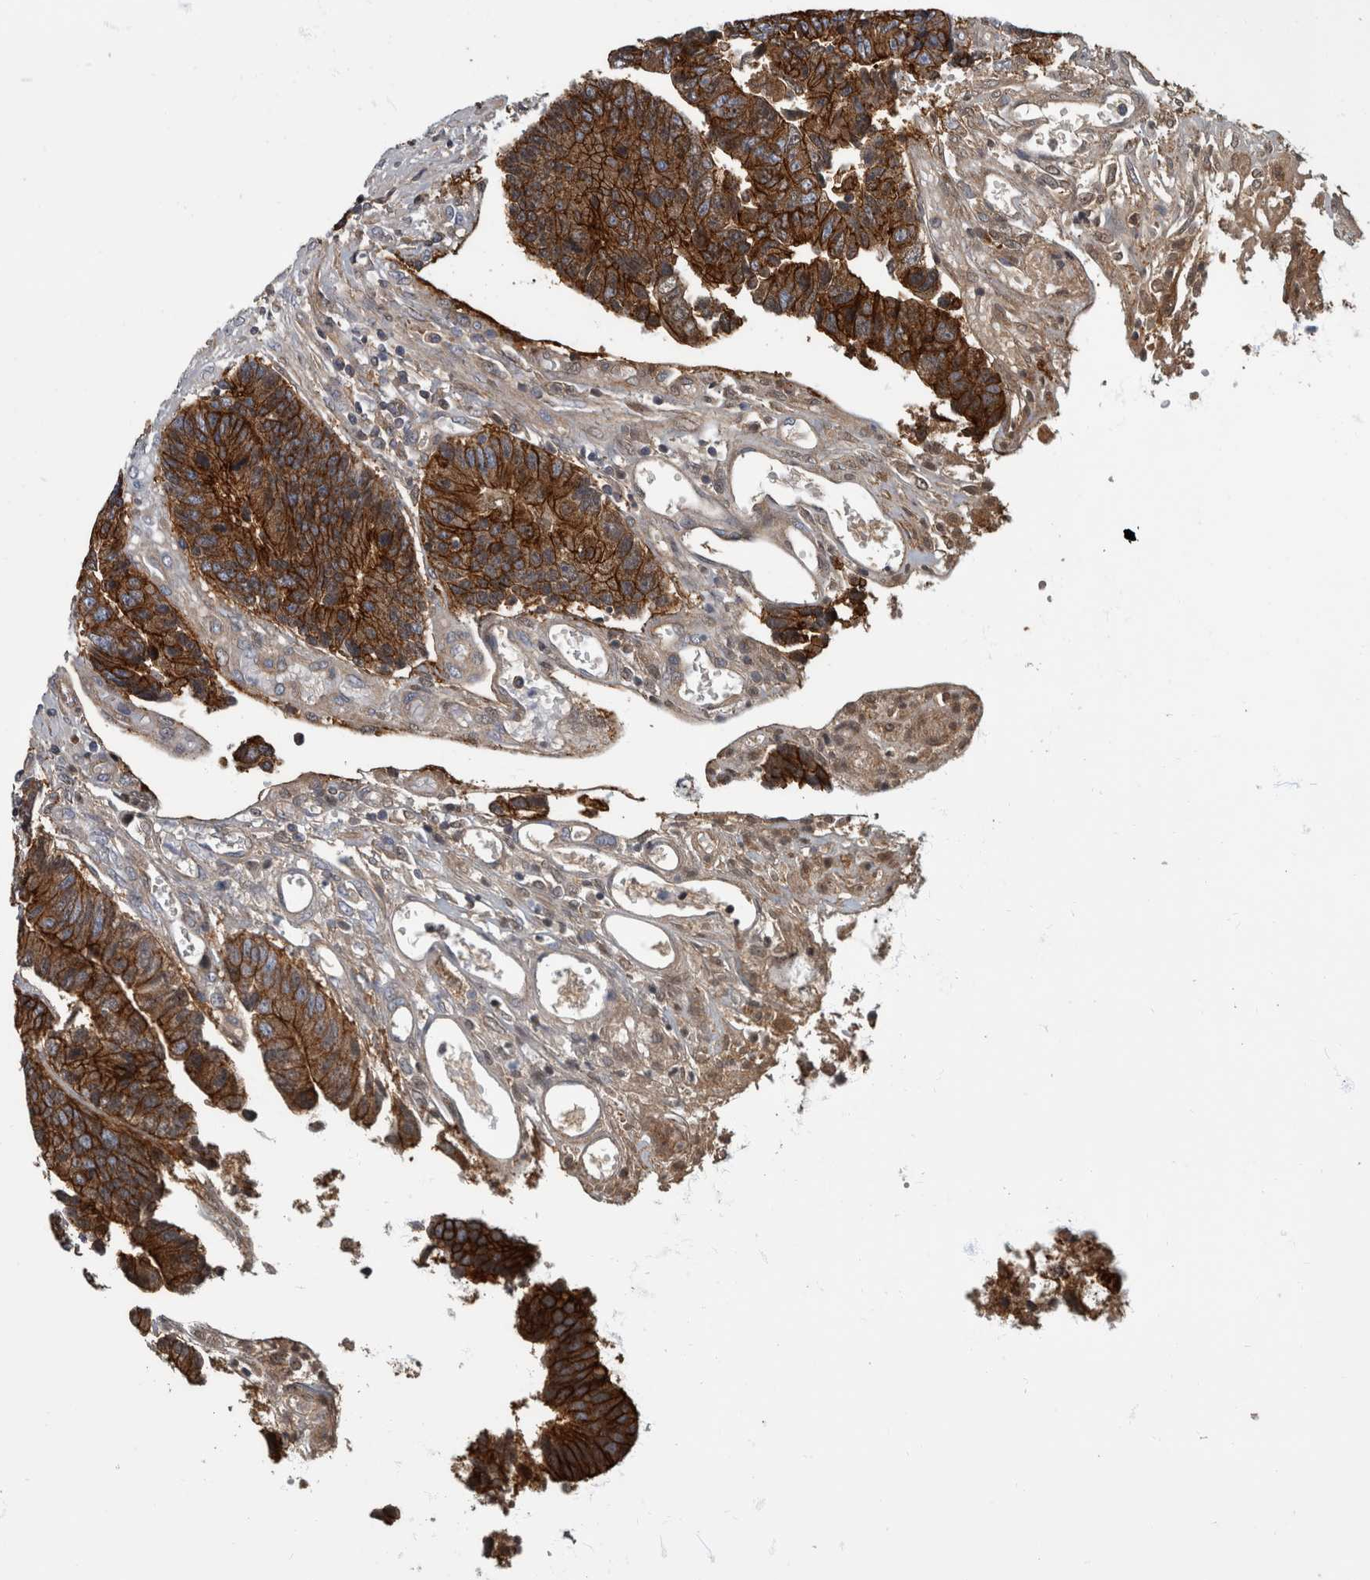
{"staining": {"intensity": "strong", "quantity": ">75%", "location": "cytoplasmic/membranous"}, "tissue": "colorectal cancer", "cell_type": "Tumor cells", "image_type": "cancer", "snomed": [{"axis": "morphology", "description": "Adenocarcinoma, NOS"}, {"axis": "topography", "description": "Rectum"}], "caption": "Immunohistochemistry (DAB) staining of colorectal adenocarcinoma exhibits strong cytoplasmic/membranous protein positivity in approximately >75% of tumor cells.", "gene": "DSG2", "patient": {"sex": "male", "age": 84}}